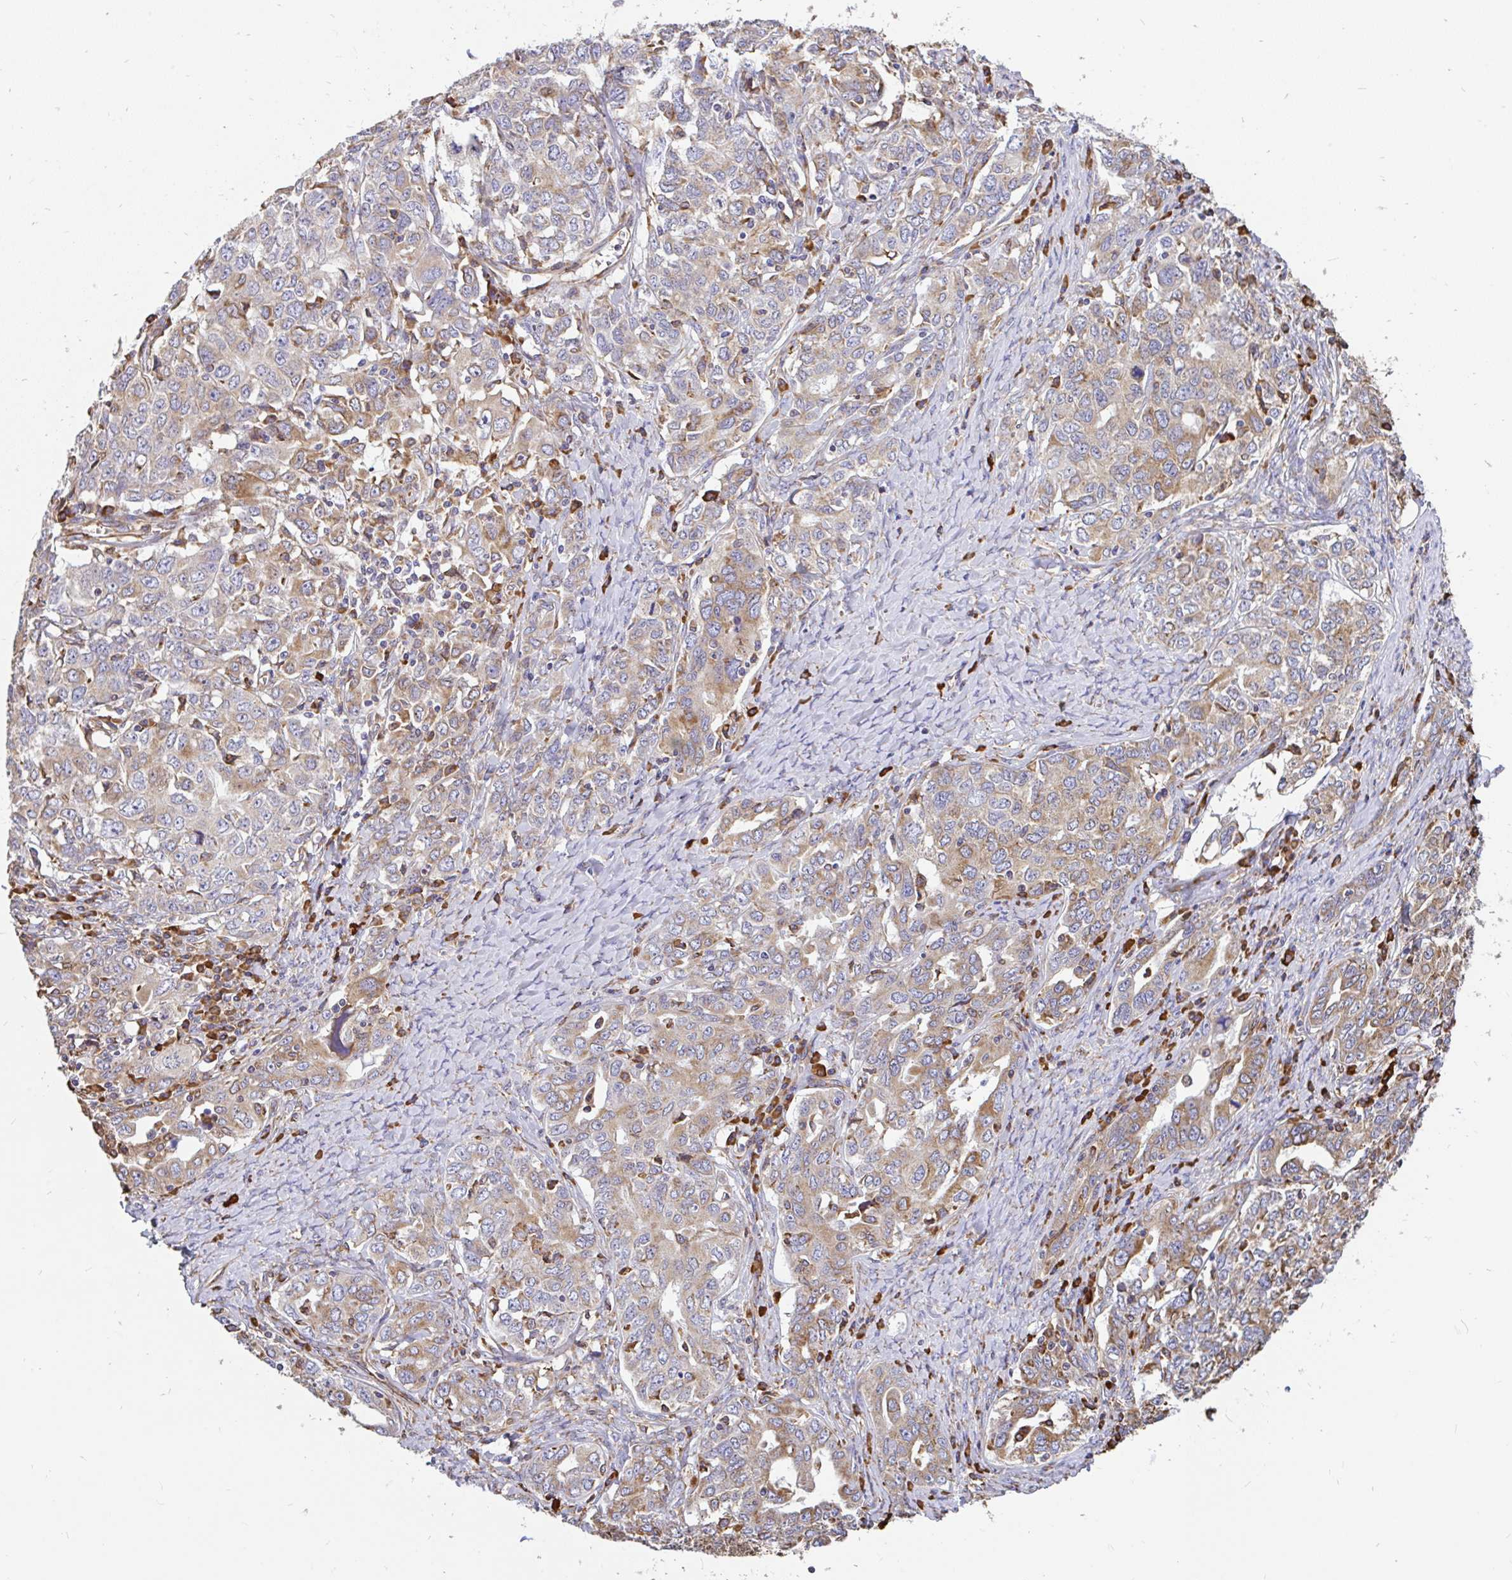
{"staining": {"intensity": "moderate", "quantity": "25%-75%", "location": "cytoplasmic/membranous"}, "tissue": "ovarian cancer", "cell_type": "Tumor cells", "image_type": "cancer", "snomed": [{"axis": "morphology", "description": "Carcinoma, endometroid"}, {"axis": "topography", "description": "Ovary"}], "caption": "Immunohistochemistry (IHC) image of human ovarian endometroid carcinoma stained for a protein (brown), which exhibits medium levels of moderate cytoplasmic/membranous expression in about 25%-75% of tumor cells.", "gene": "EML5", "patient": {"sex": "female", "age": 62}}